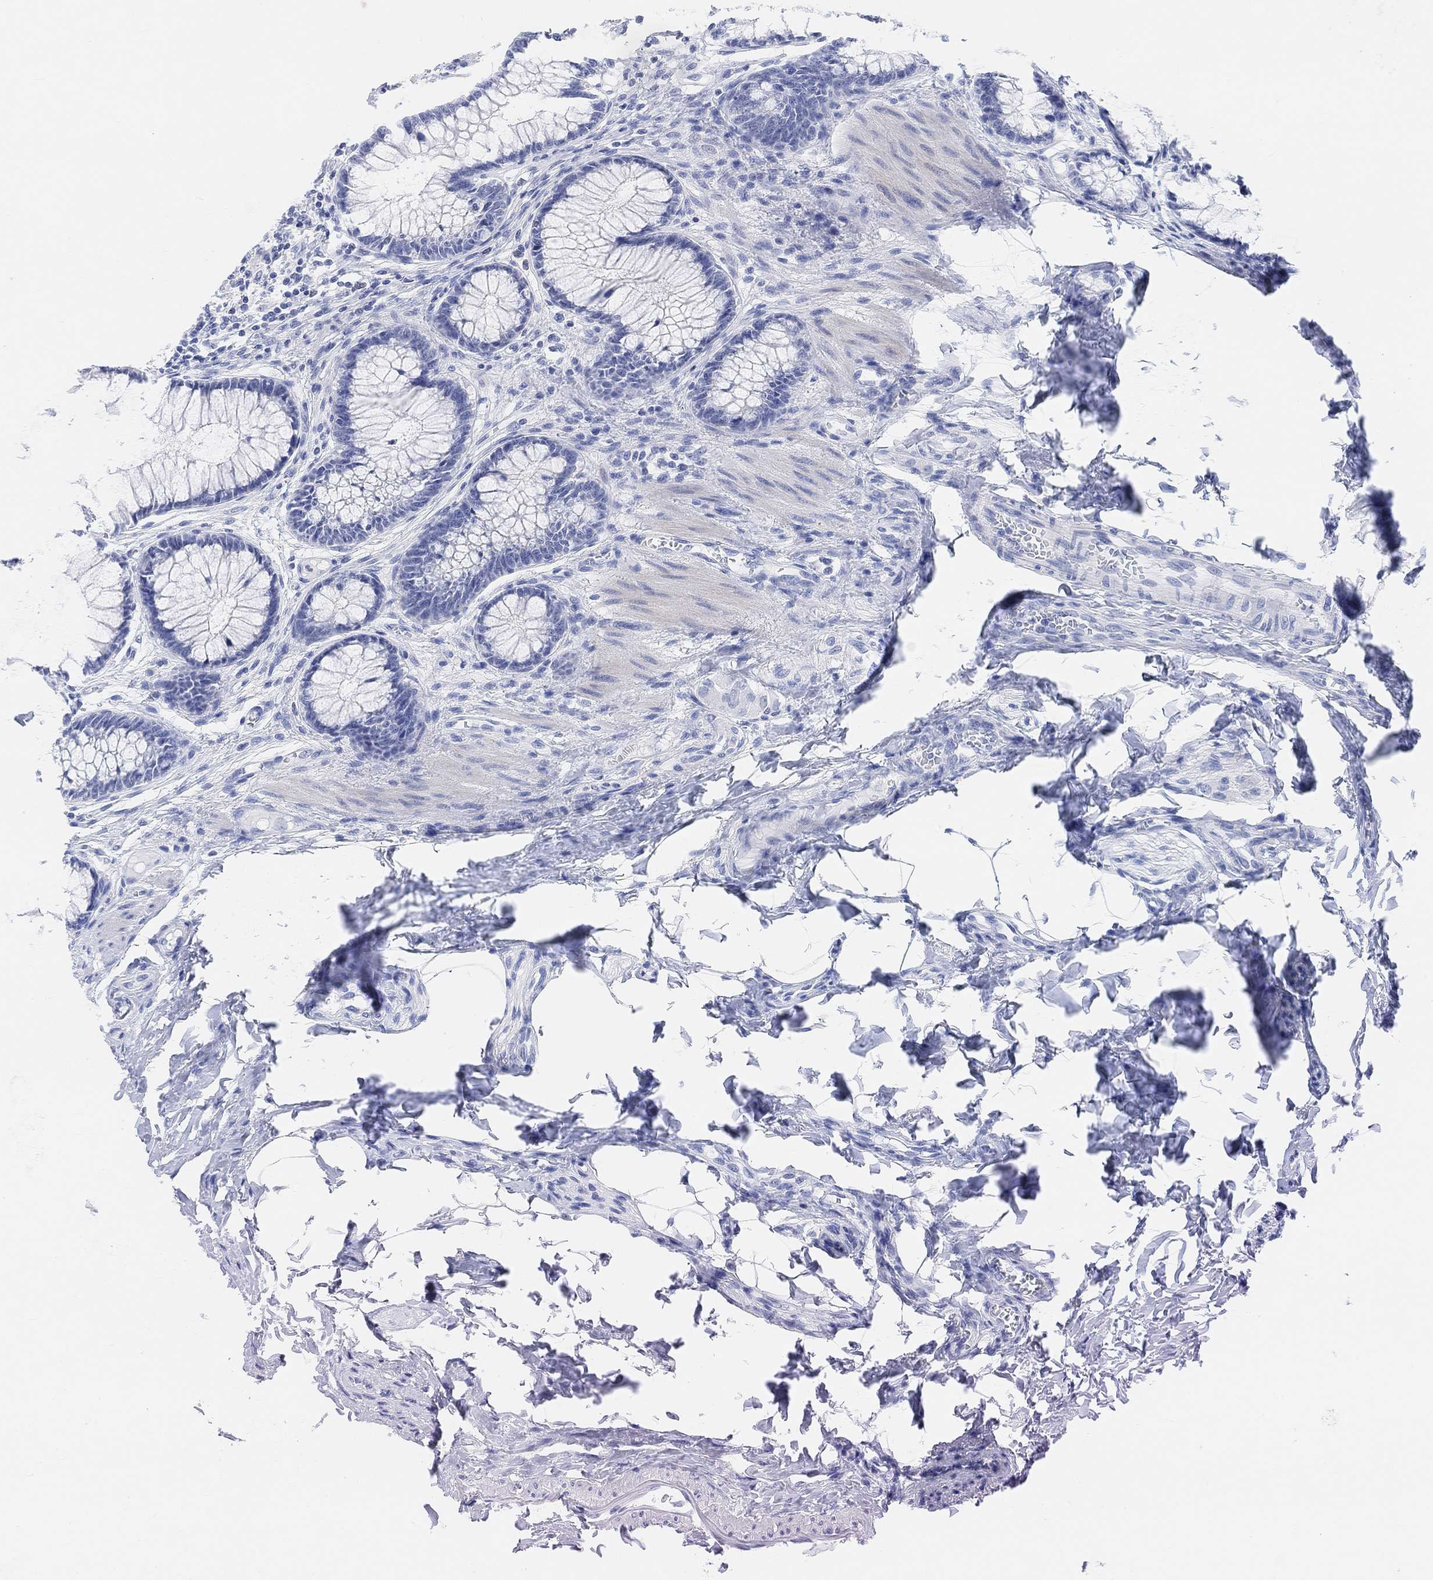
{"staining": {"intensity": "negative", "quantity": "none", "location": "none"}, "tissue": "colon", "cell_type": "Endothelial cells", "image_type": "normal", "snomed": [{"axis": "morphology", "description": "Normal tissue, NOS"}, {"axis": "topography", "description": "Colon"}], "caption": "Immunohistochemistry of unremarkable human colon shows no expression in endothelial cells. (DAB (3,3'-diaminobenzidine) immunohistochemistry visualized using brightfield microscopy, high magnification).", "gene": "ENO4", "patient": {"sex": "female", "age": 65}}